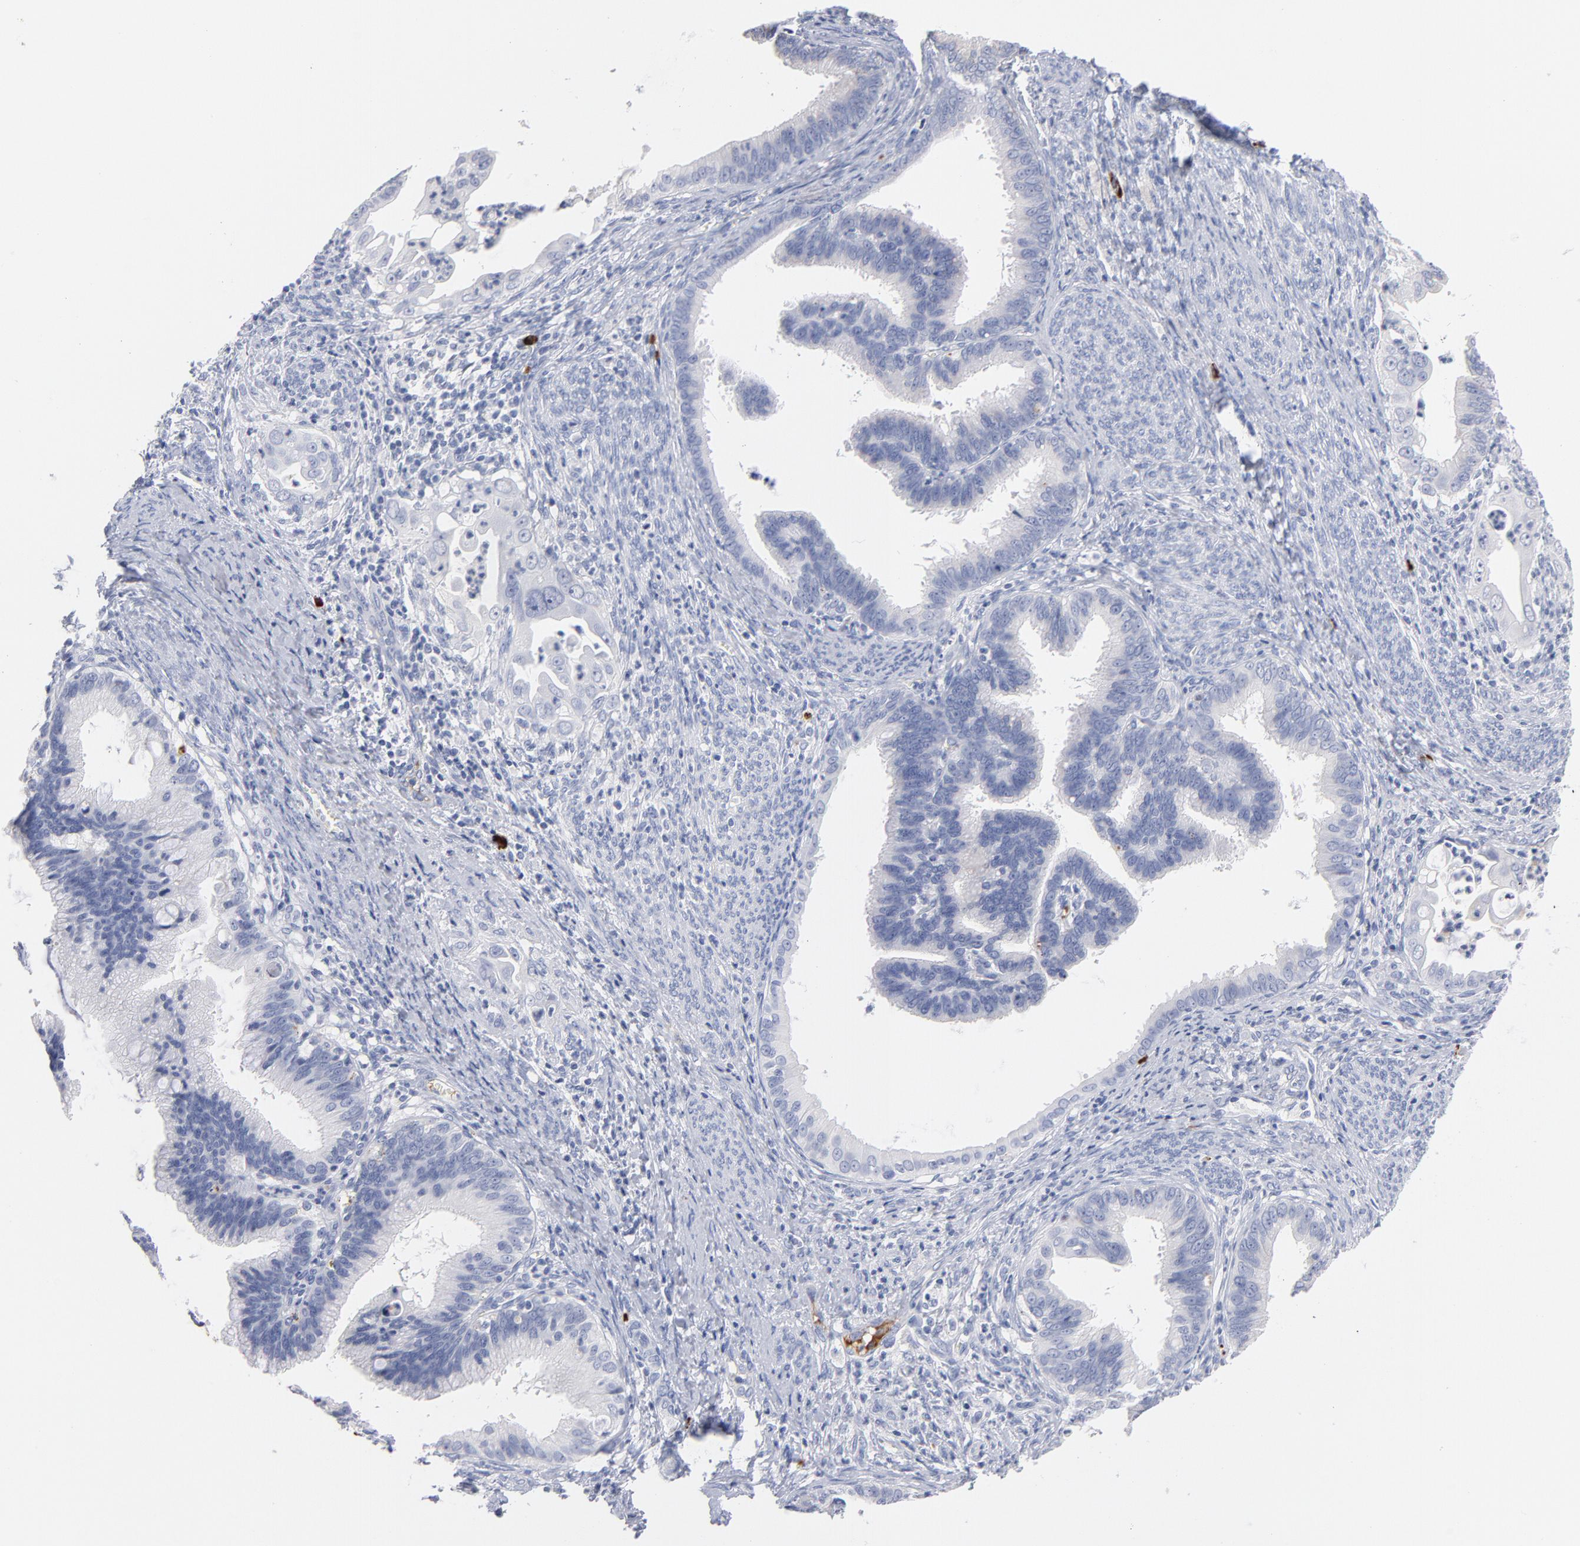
{"staining": {"intensity": "negative", "quantity": "none", "location": "none"}, "tissue": "cervical cancer", "cell_type": "Tumor cells", "image_type": "cancer", "snomed": [{"axis": "morphology", "description": "Adenocarcinoma, NOS"}, {"axis": "topography", "description": "Cervix"}], "caption": "DAB (3,3'-diaminobenzidine) immunohistochemical staining of human cervical adenocarcinoma displays no significant expression in tumor cells.", "gene": "PLAT", "patient": {"sex": "female", "age": 47}}